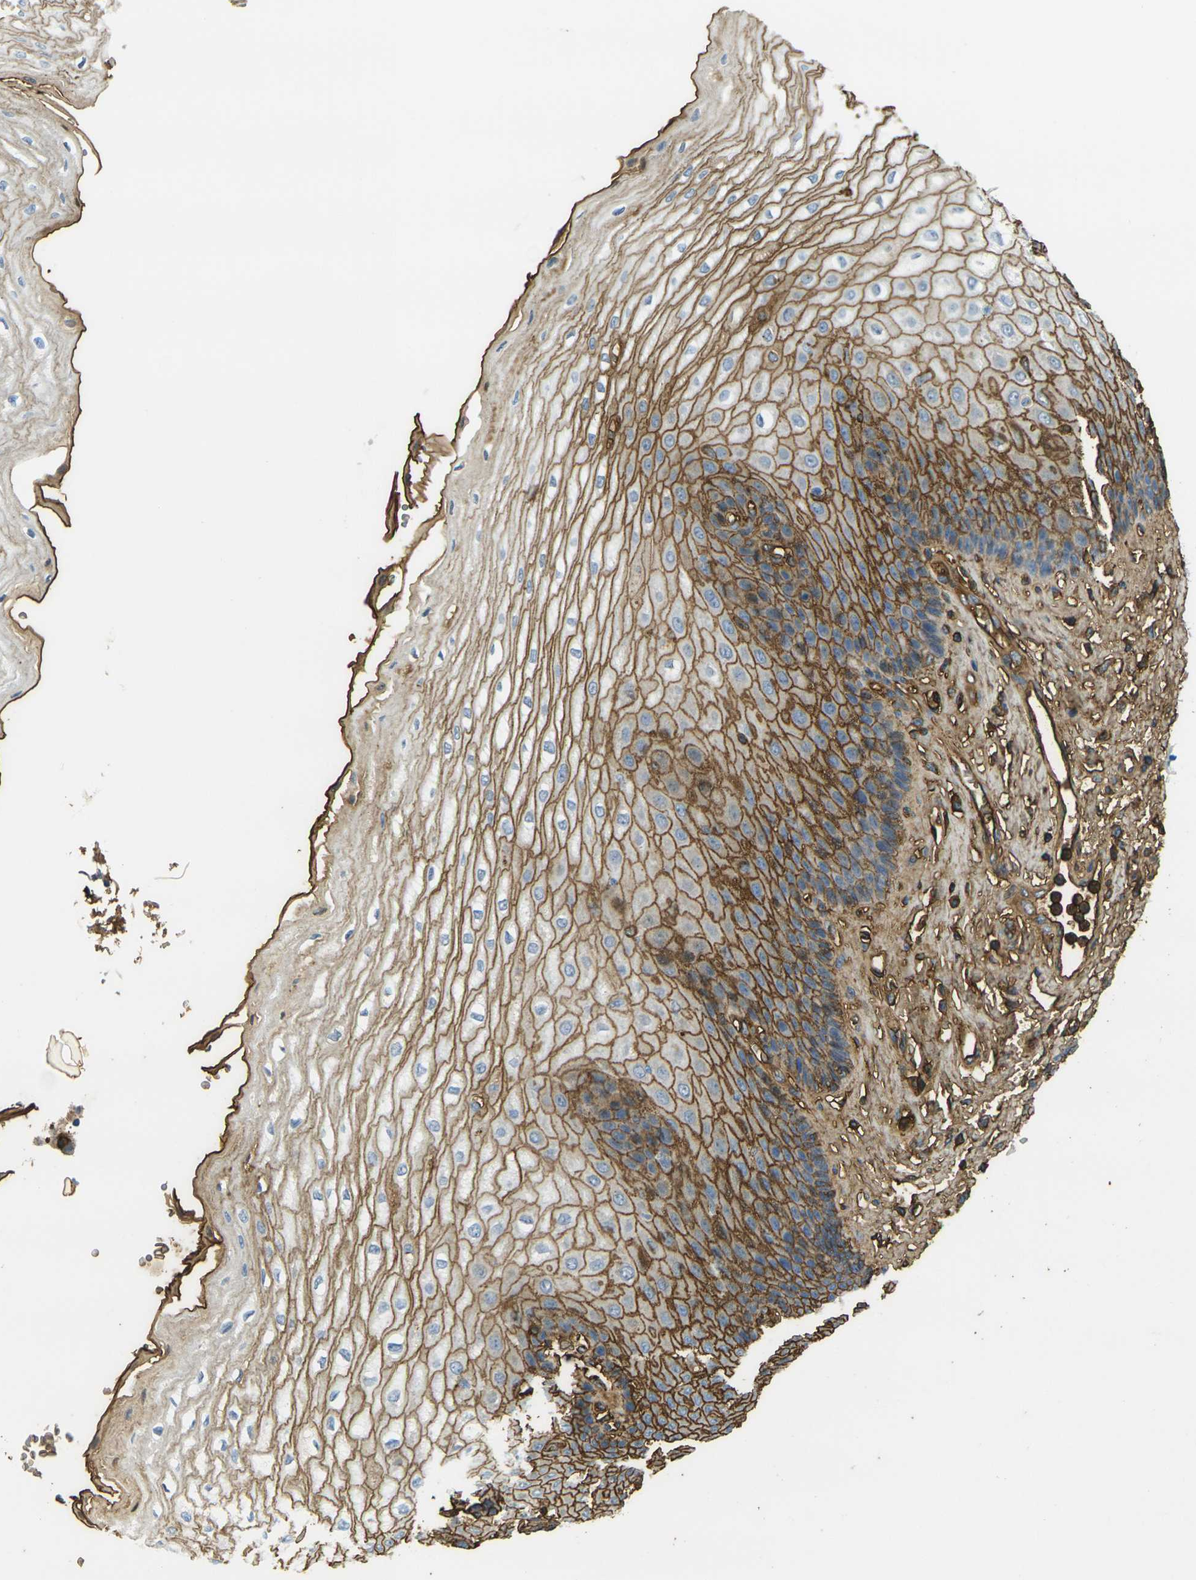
{"staining": {"intensity": "strong", "quantity": ">75%", "location": "cytoplasmic/membranous"}, "tissue": "esophagus", "cell_type": "Squamous epithelial cells", "image_type": "normal", "snomed": [{"axis": "morphology", "description": "Normal tissue, NOS"}, {"axis": "topography", "description": "Esophagus"}], "caption": "IHC staining of unremarkable esophagus, which exhibits high levels of strong cytoplasmic/membranous expression in approximately >75% of squamous epithelial cells indicating strong cytoplasmic/membranous protein staining. The staining was performed using DAB (brown) for protein detection and nuclei were counterstained in hematoxylin (blue).", "gene": "PLCD1", "patient": {"sex": "male", "age": 54}}